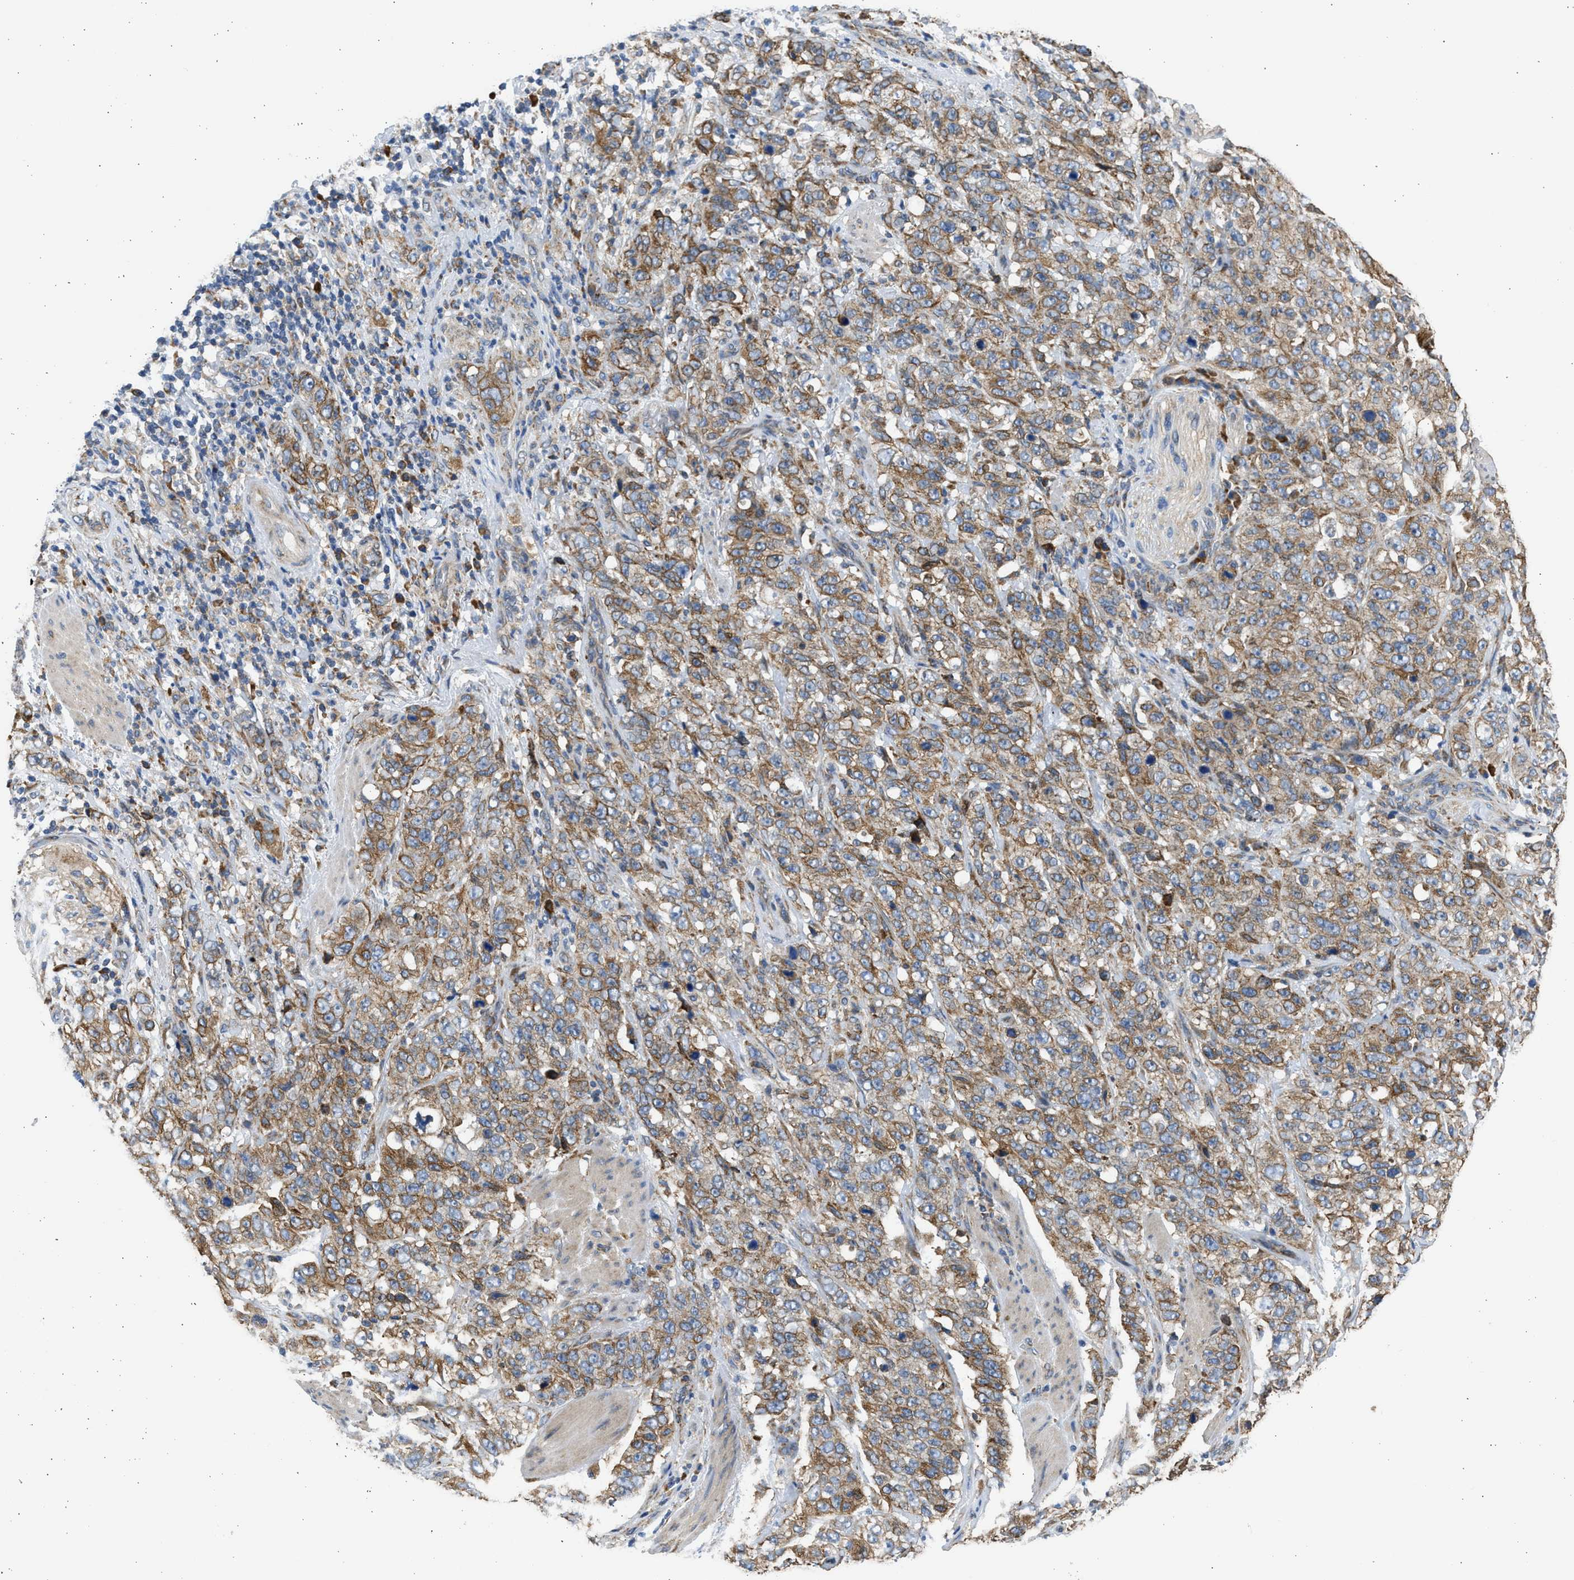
{"staining": {"intensity": "moderate", "quantity": ">75%", "location": "cytoplasmic/membranous"}, "tissue": "stomach cancer", "cell_type": "Tumor cells", "image_type": "cancer", "snomed": [{"axis": "morphology", "description": "Adenocarcinoma, NOS"}, {"axis": "topography", "description": "Stomach"}], "caption": "Immunohistochemistry (DAB (3,3'-diaminobenzidine)) staining of adenocarcinoma (stomach) displays moderate cytoplasmic/membranous protein staining in approximately >75% of tumor cells.", "gene": "PLD2", "patient": {"sex": "male", "age": 48}}